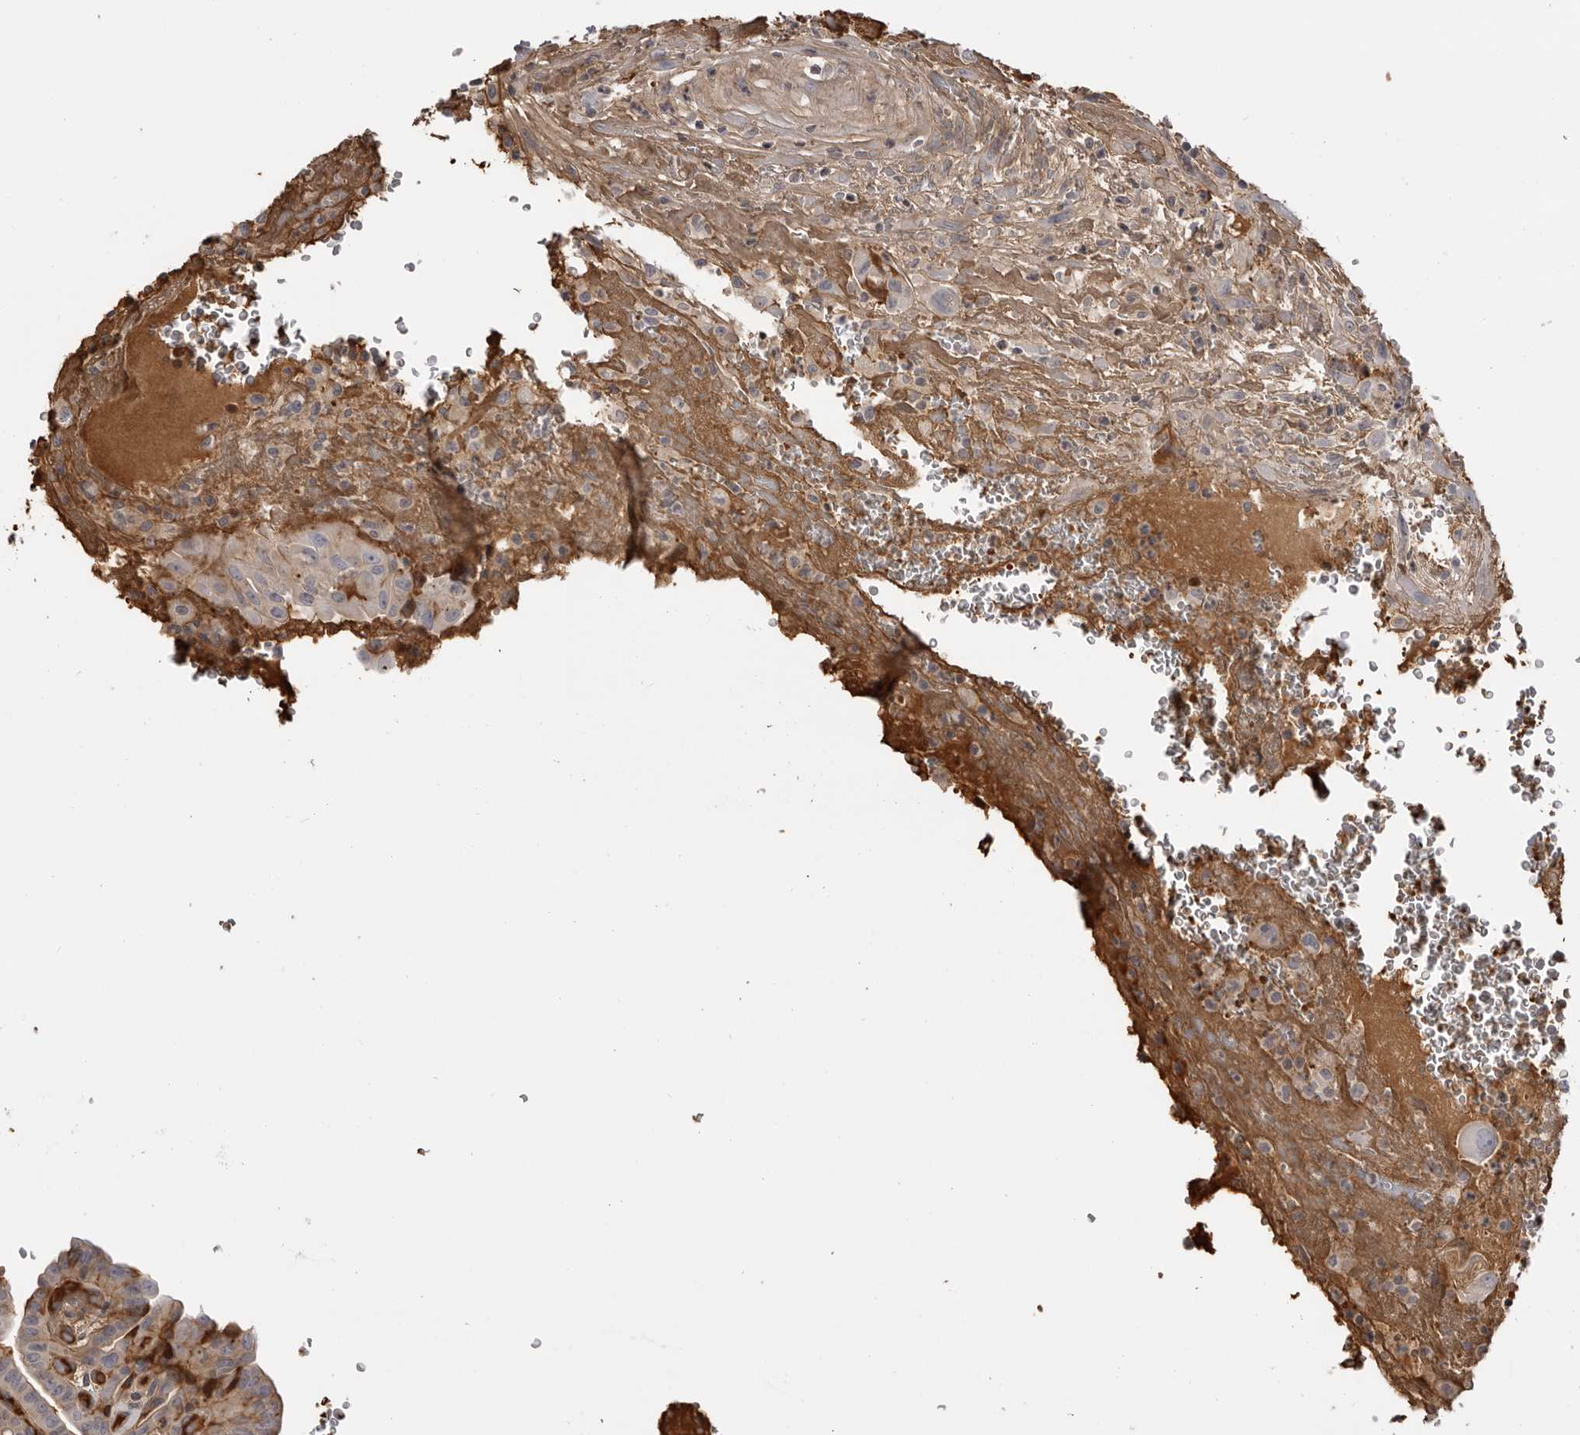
{"staining": {"intensity": "negative", "quantity": "none", "location": "none"}, "tissue": "thyroid cancer", "cell_type": "Tumor cells", "image_type": "cancer", "snomed": [{"axis": "morphology", "description": "Papillary adenocarcinoma, NOS"}, {"axis": "topography", "description": "Thyroid gland"}], "caption": "The photomicrograph demonstrates no staining of tumor cells in thyroid papillary adenocarcinoma.", "gene": "PLEKHF2", "patient": {"sex": "male", "age": 77}}